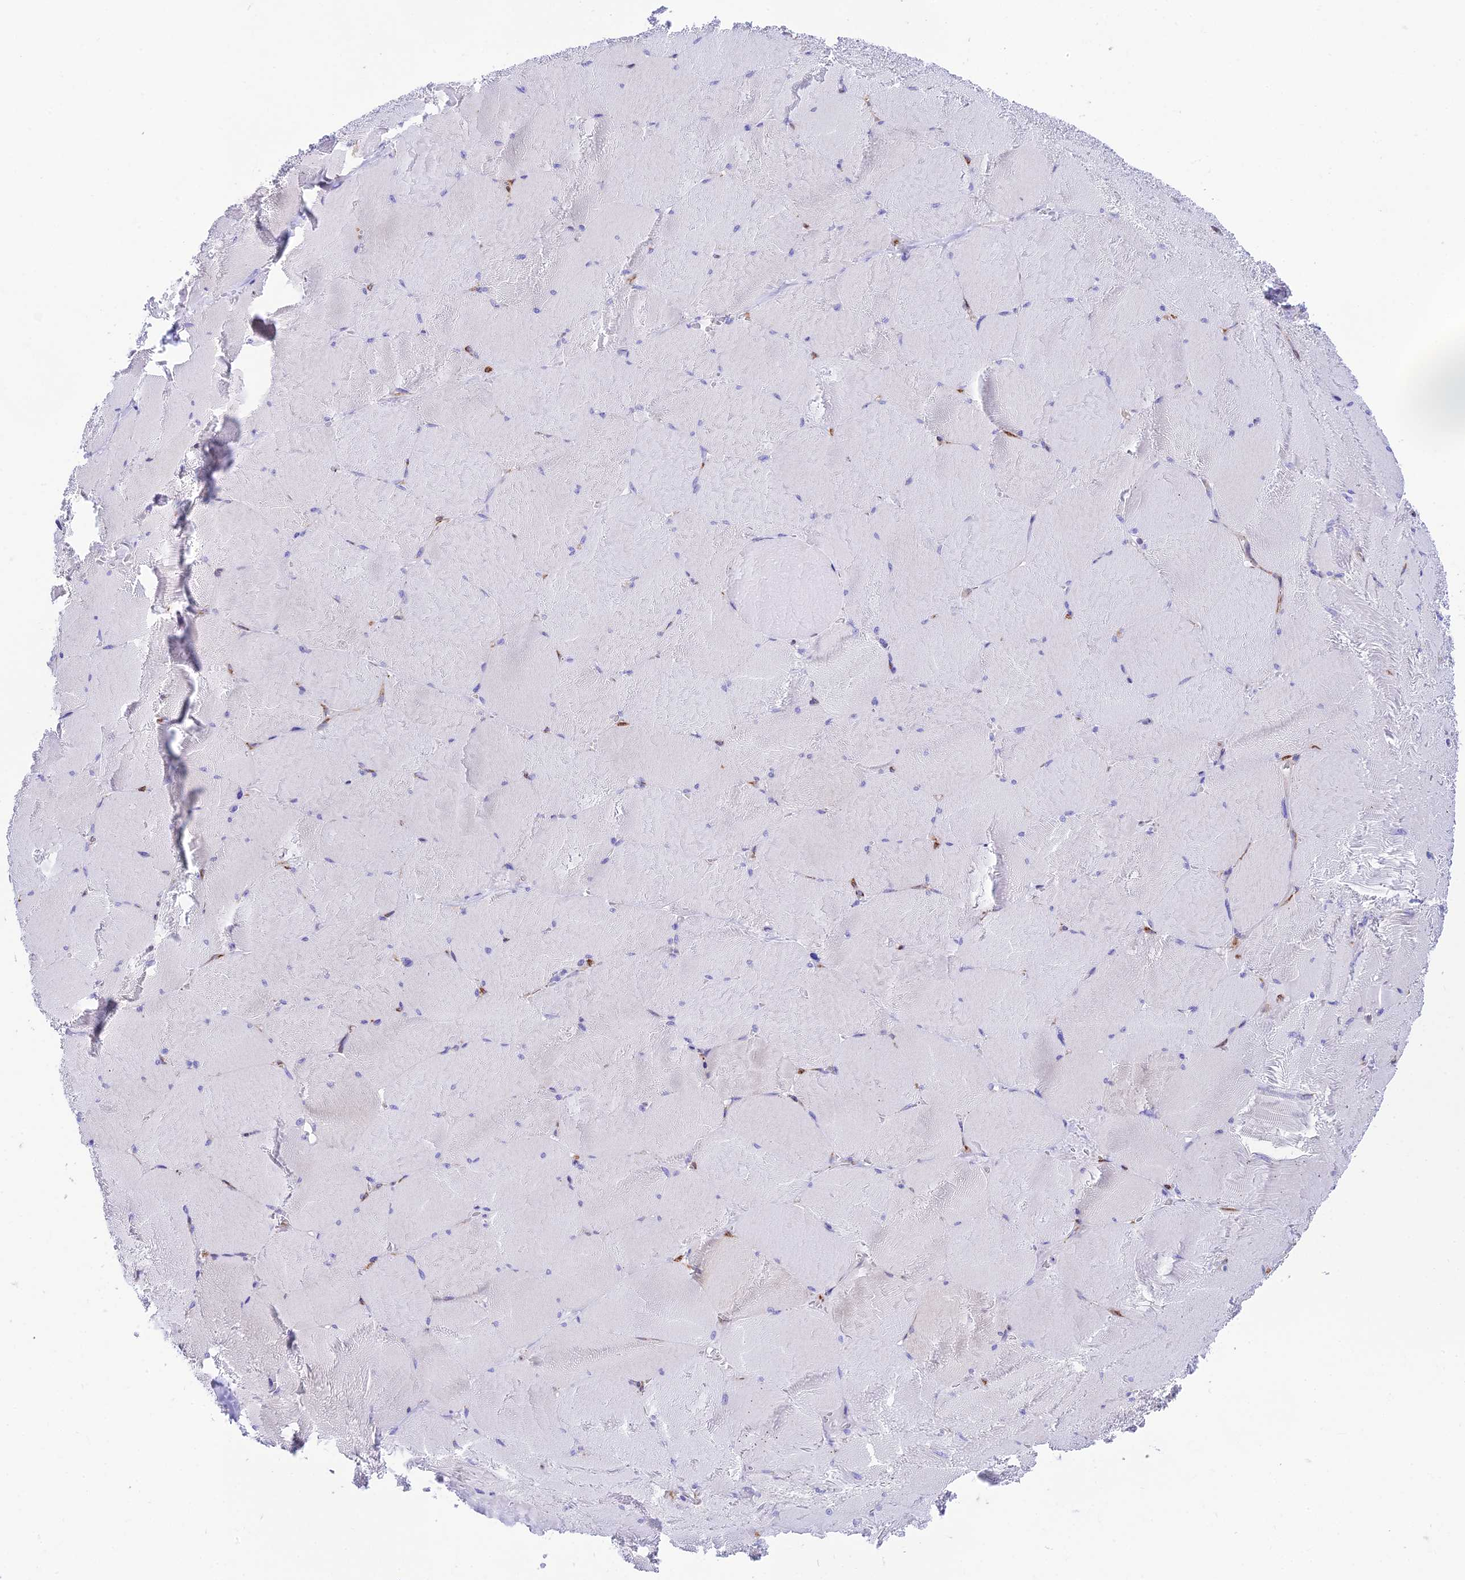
{"staining": {"intensity": "moderate", "quantity": "<25%", "location": "cytoplasmic/membranous,nuclear"}, "tissue": "skeletal muscle", "cell_type": "Myocytes", "image_type": "normal", "snomed": [{"axis": "morphology", "description": "Normal tissue, NOS"}, {"axis": "topography", "description": "Skeletal muscle"}, {"axis": "topography", "description": "Head-Neck"}], "caption": "Skeletal muscle stained with immunohistochemistry exhibits moderate cytoplasmic/membranous,nuclear expression in about <25% of myocytes.", "gene": "TUBGCP6", "patient": {"sex": "male", "age": 66}}